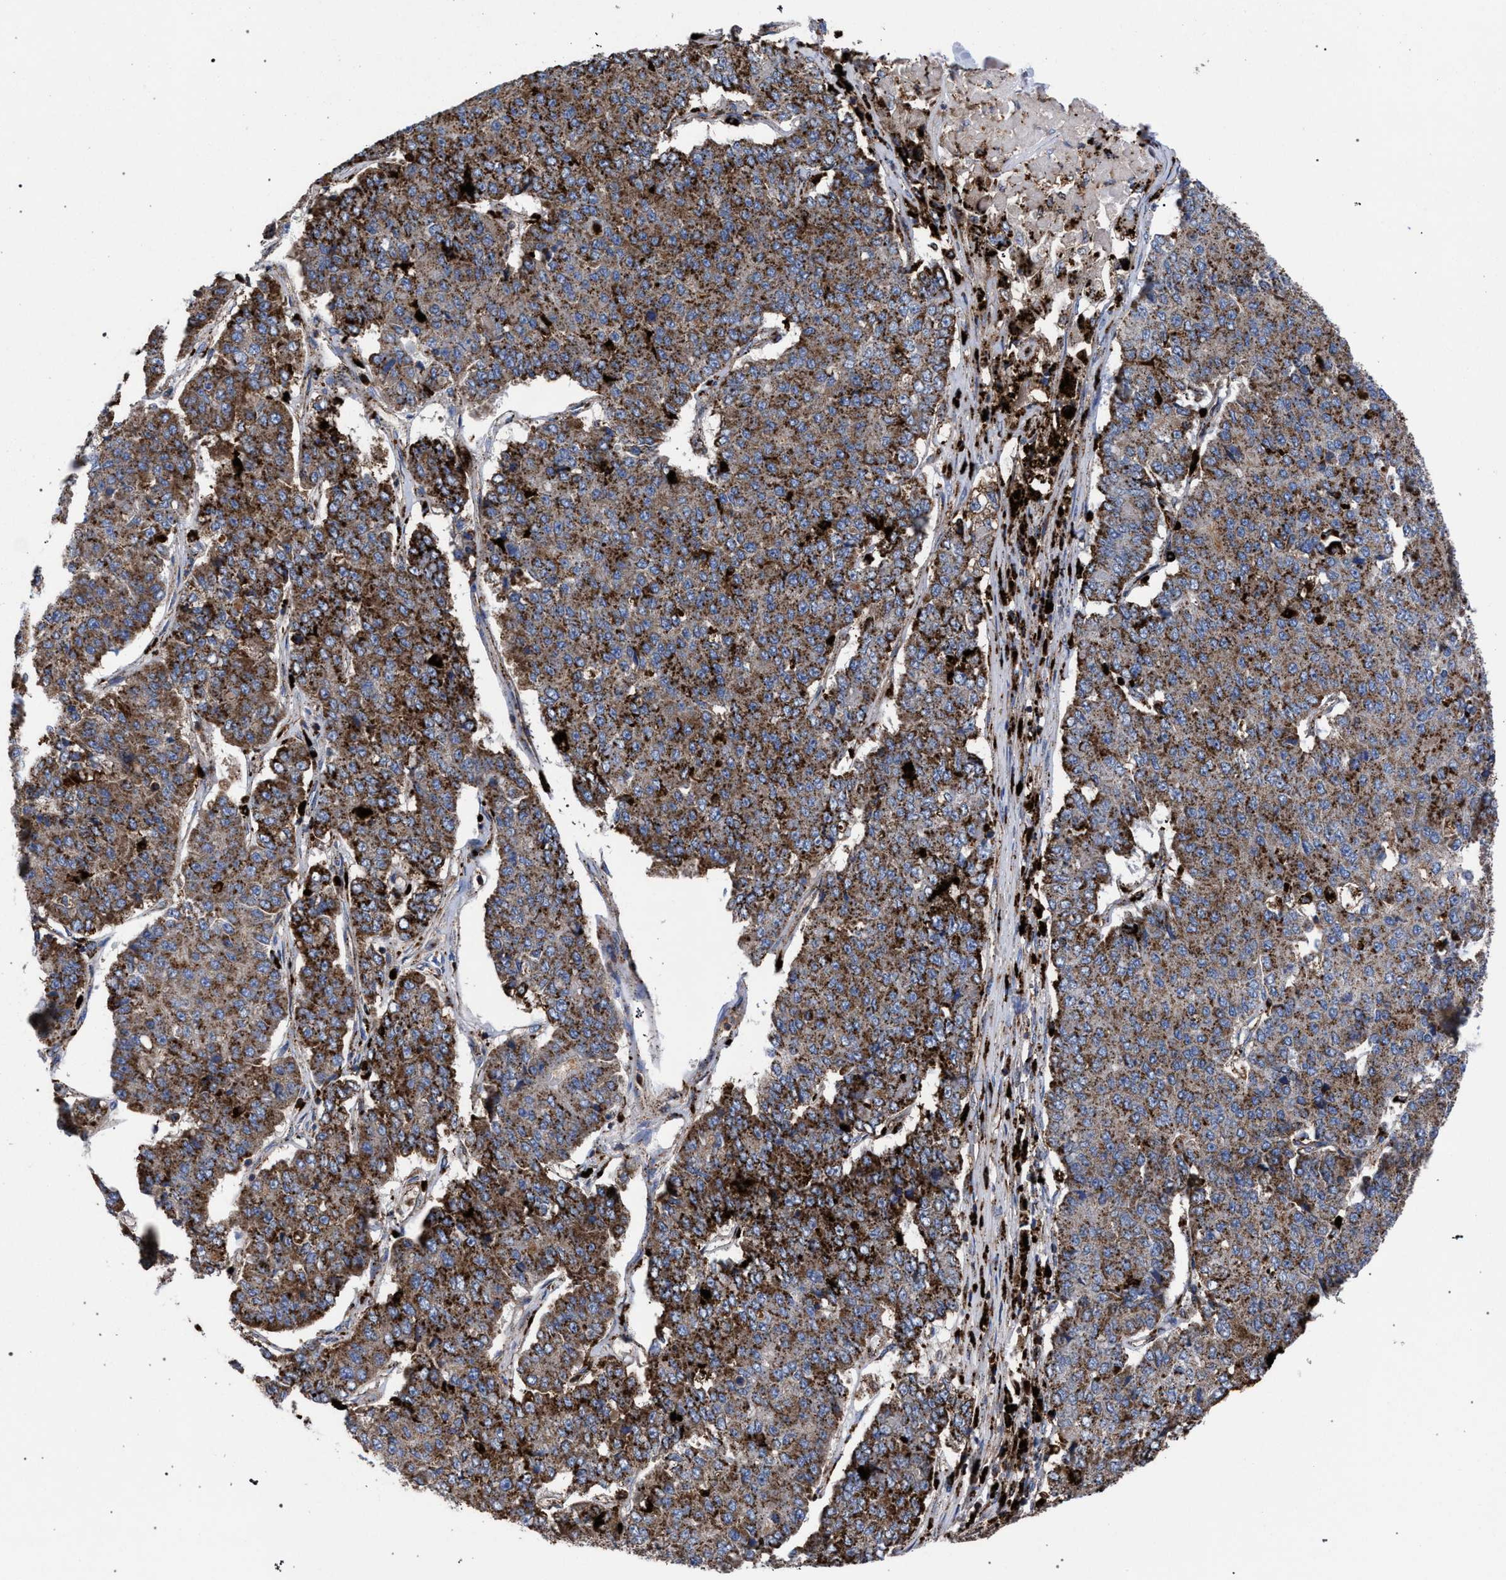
{"staining": {"intensity": "strong", "quantity": ">75%", "location": "cytoplasmic/membranous"}, "tissue": "pancreatic cancer", "cell_type": "Tumor cells", "image_type": "cancer", "snomed": [{"axis": "morphology", "description": "Adenocarcinoma, NOS"}, {"axis": "topography", "description": "Pancreas"}], "caption": "The micrograph exhibits immunohistochemical staining of adenocarcinoma (pancreatic). There is strong cytoplasmic/membranous staining is seen in about >75% of tumor cells.", "gene": "PPT1", "patient": {"sex": "male", "age": 50}}